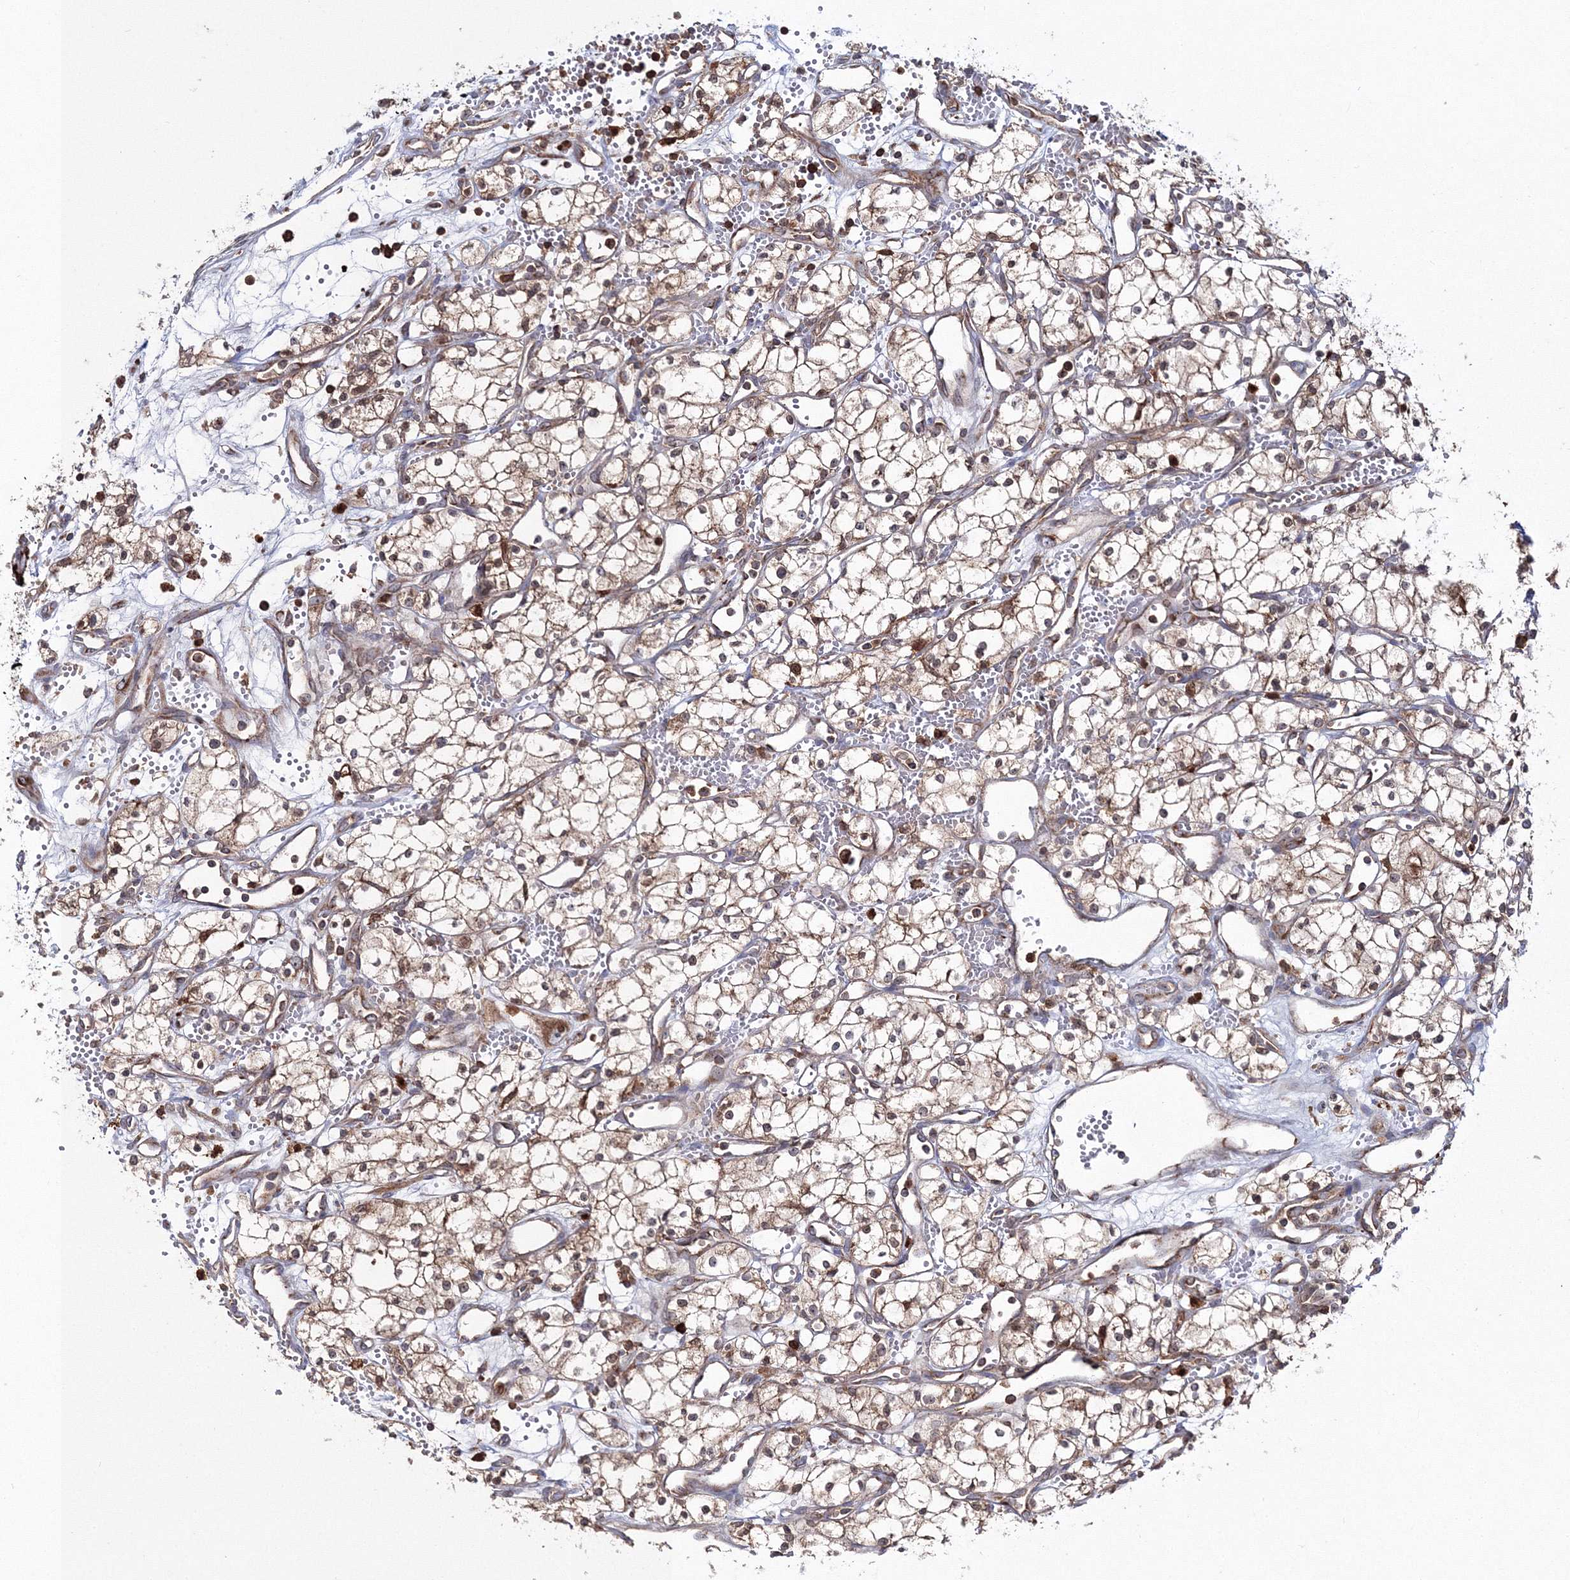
{"staining": {"intensity": "strong", "quantity": "<25%", "location": "nuclear"}, "tissue": "renal cancer", "cell_type": "Tumor cells", "image_type": "cancer", "snomed": [{"axis": "morphology", "description": "Adenocarcinoma, NOS"}, {"axis": "topography", "description": "Kidney"}], "caption": "Adenocarcinoma (renal) stained for a protein shows strong nuclear positivity in tumor cells.", "gene": "ARCN1", "patient": {"sex": "male", "age": 59}}